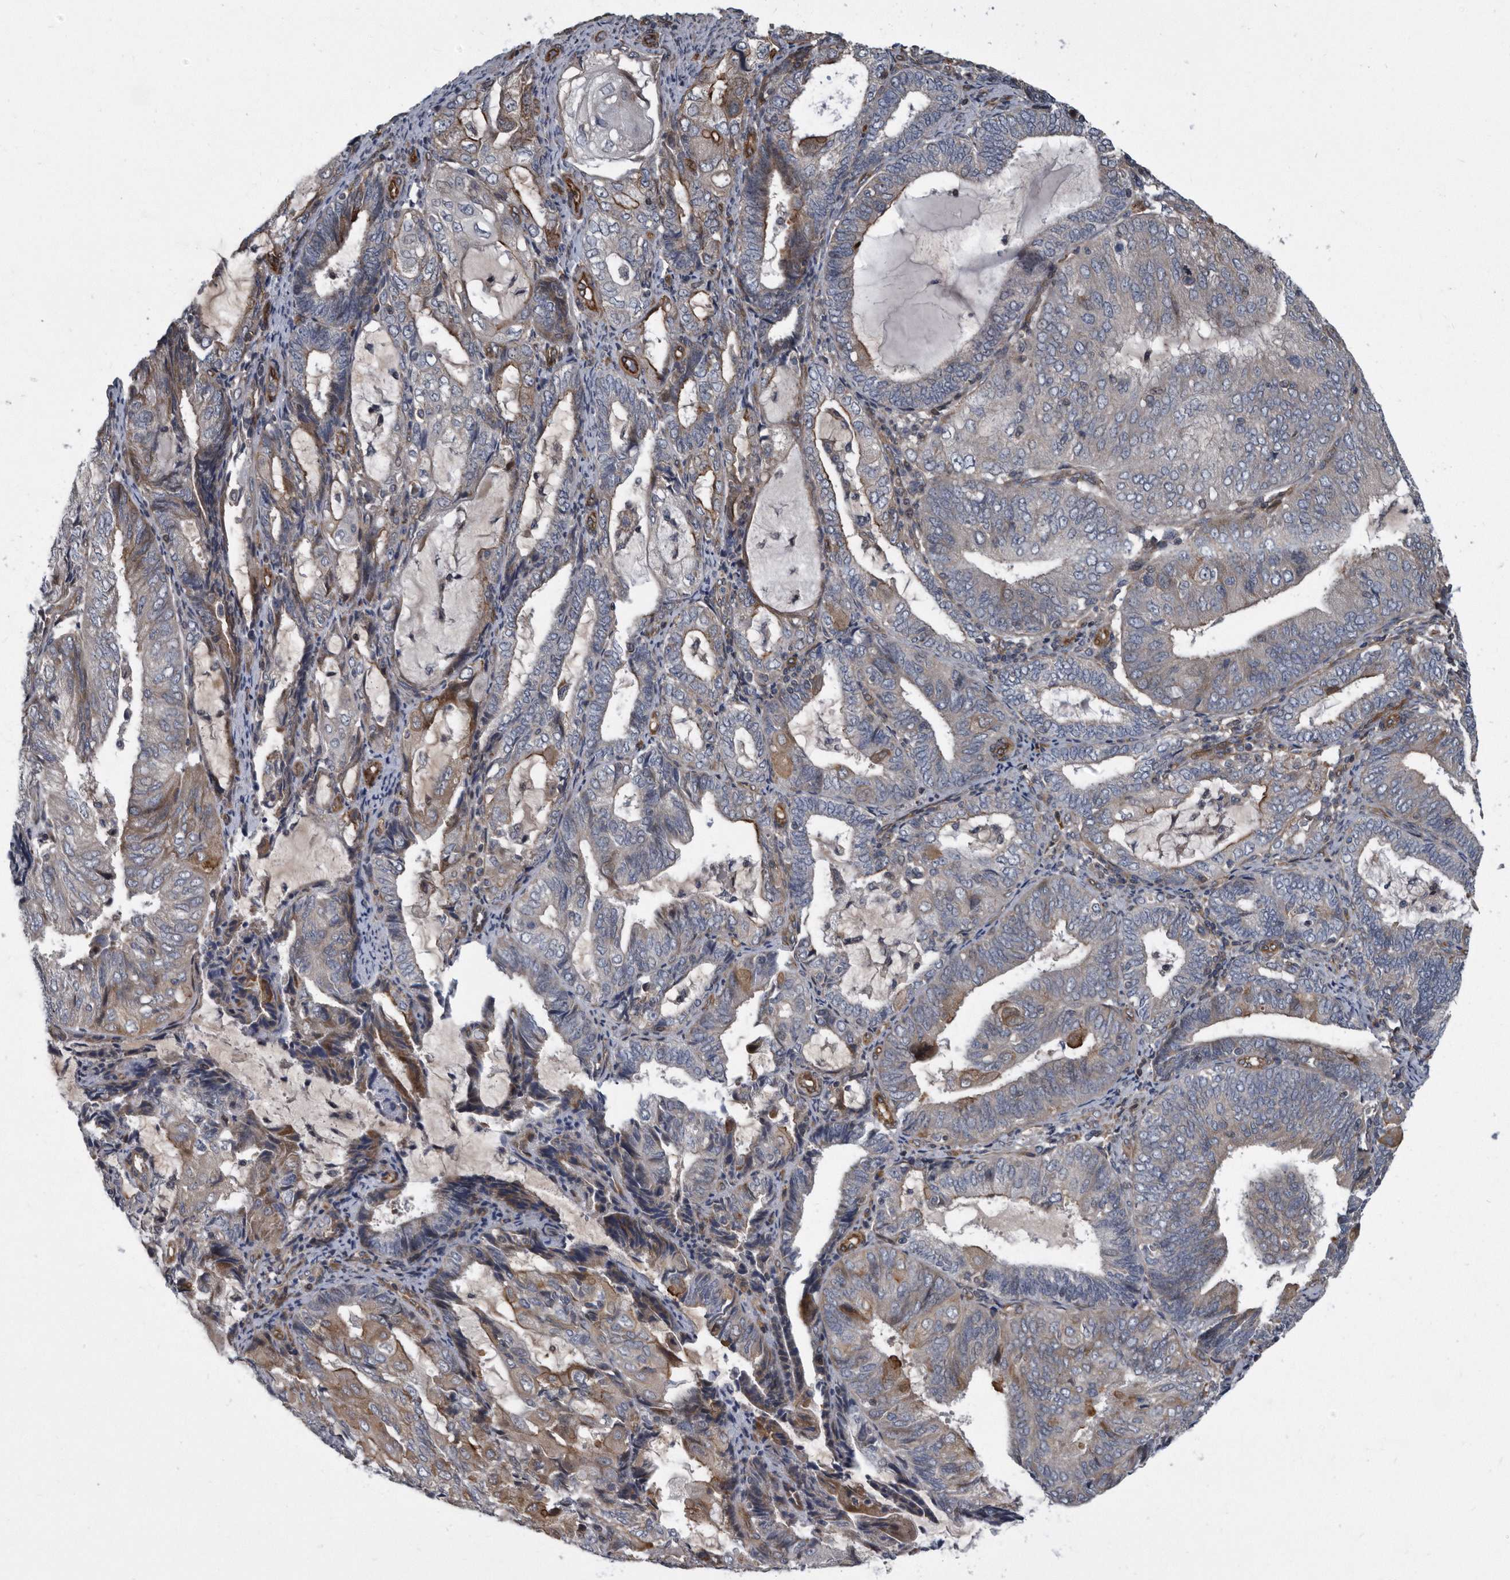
{"staining": {"intensity": "weak", "quantity": "<25%", "location": "cytoplasmic/membranous"}, "tissue": "endometrial cancer", "cell_type": "Tumor cells", "image_type": "cancer", "snomed": [{"axis": "morphology", "description": "Adenocarcinoma, NOS"}, {"axis": "topography", "description": "Endometrium"}], "caption": "DAB immunohistochemical staining of endometrial cancer (adenocarcinoma) exhibits no significant positivity in tumor cells. The staining is performed using DAB (3,3'-diaminobenzidine) brown chromogen with nuclei counter-stained in using hematoxylin.", "gene": "ARMCX1", "patient": {"sex": "female", "age": 81}}